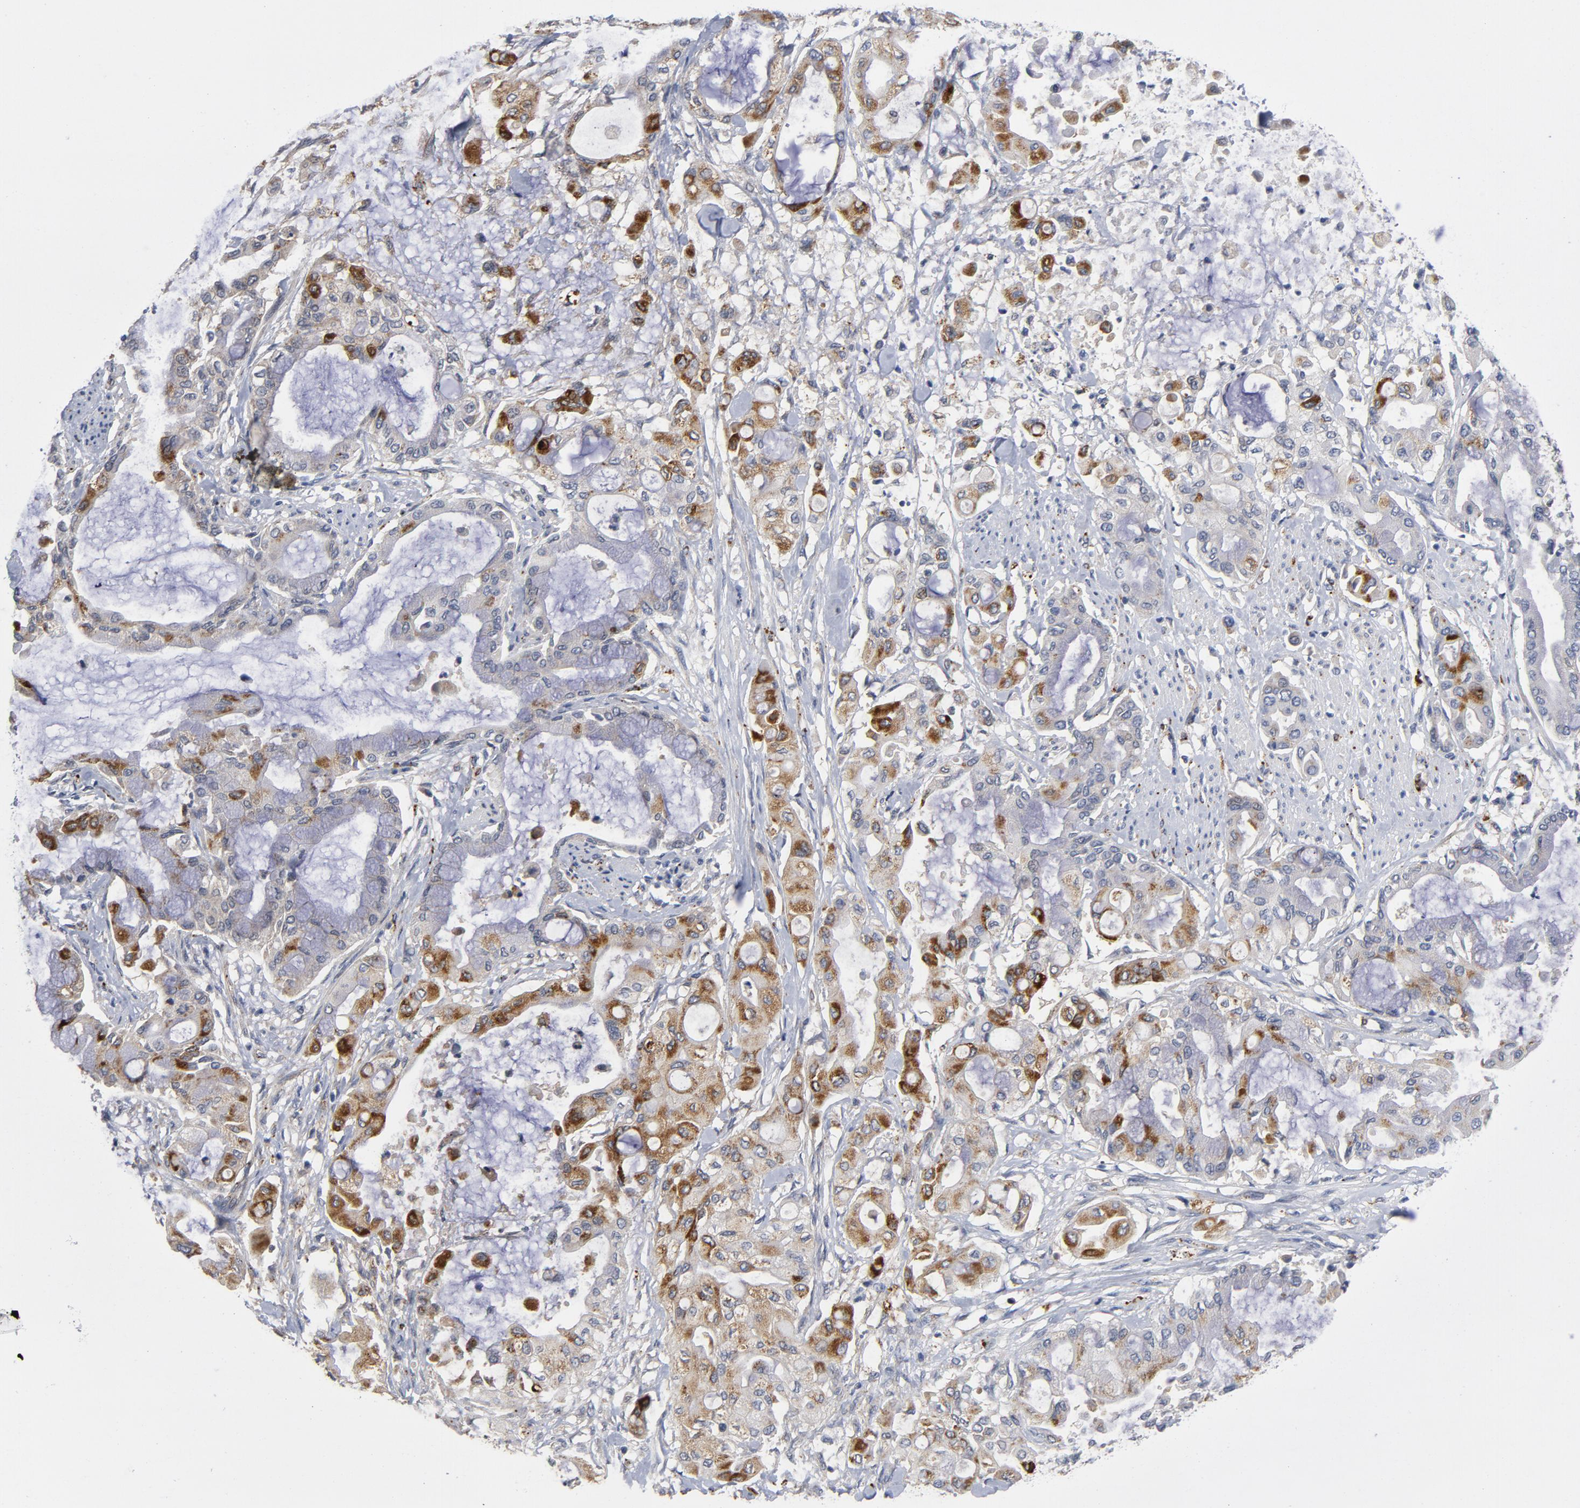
{"staining": {"intensity": "moderate", "quantity": "25%-75%", "location": "cytoplasmic/membranous"}, "tissue": "pancreatic cancer", "cell_type": "Tumor cells", "image_type": "cancer", "snomed": [{"axis": "morphology", "description": "Adenocarcinoma, NOS"}, {"axis": "morphology", "description": "Adenocarcinoma, metastatic, NOS"}, {"axis": "topography", "description": "Lymph node"}, {"axis": "topography", "description": "Pancreas"}, {"axis": "topography", "description": "Duodenum"}], "caption": "Pancreatic adenocarcinoma stained for a protein (brown) reveals moderate cytoplasmic/membranous positive positivity in approximately 25%-75% of tumor cells.", "gene": "AKT2", "patient": {"sex": "female", "age": 64}}